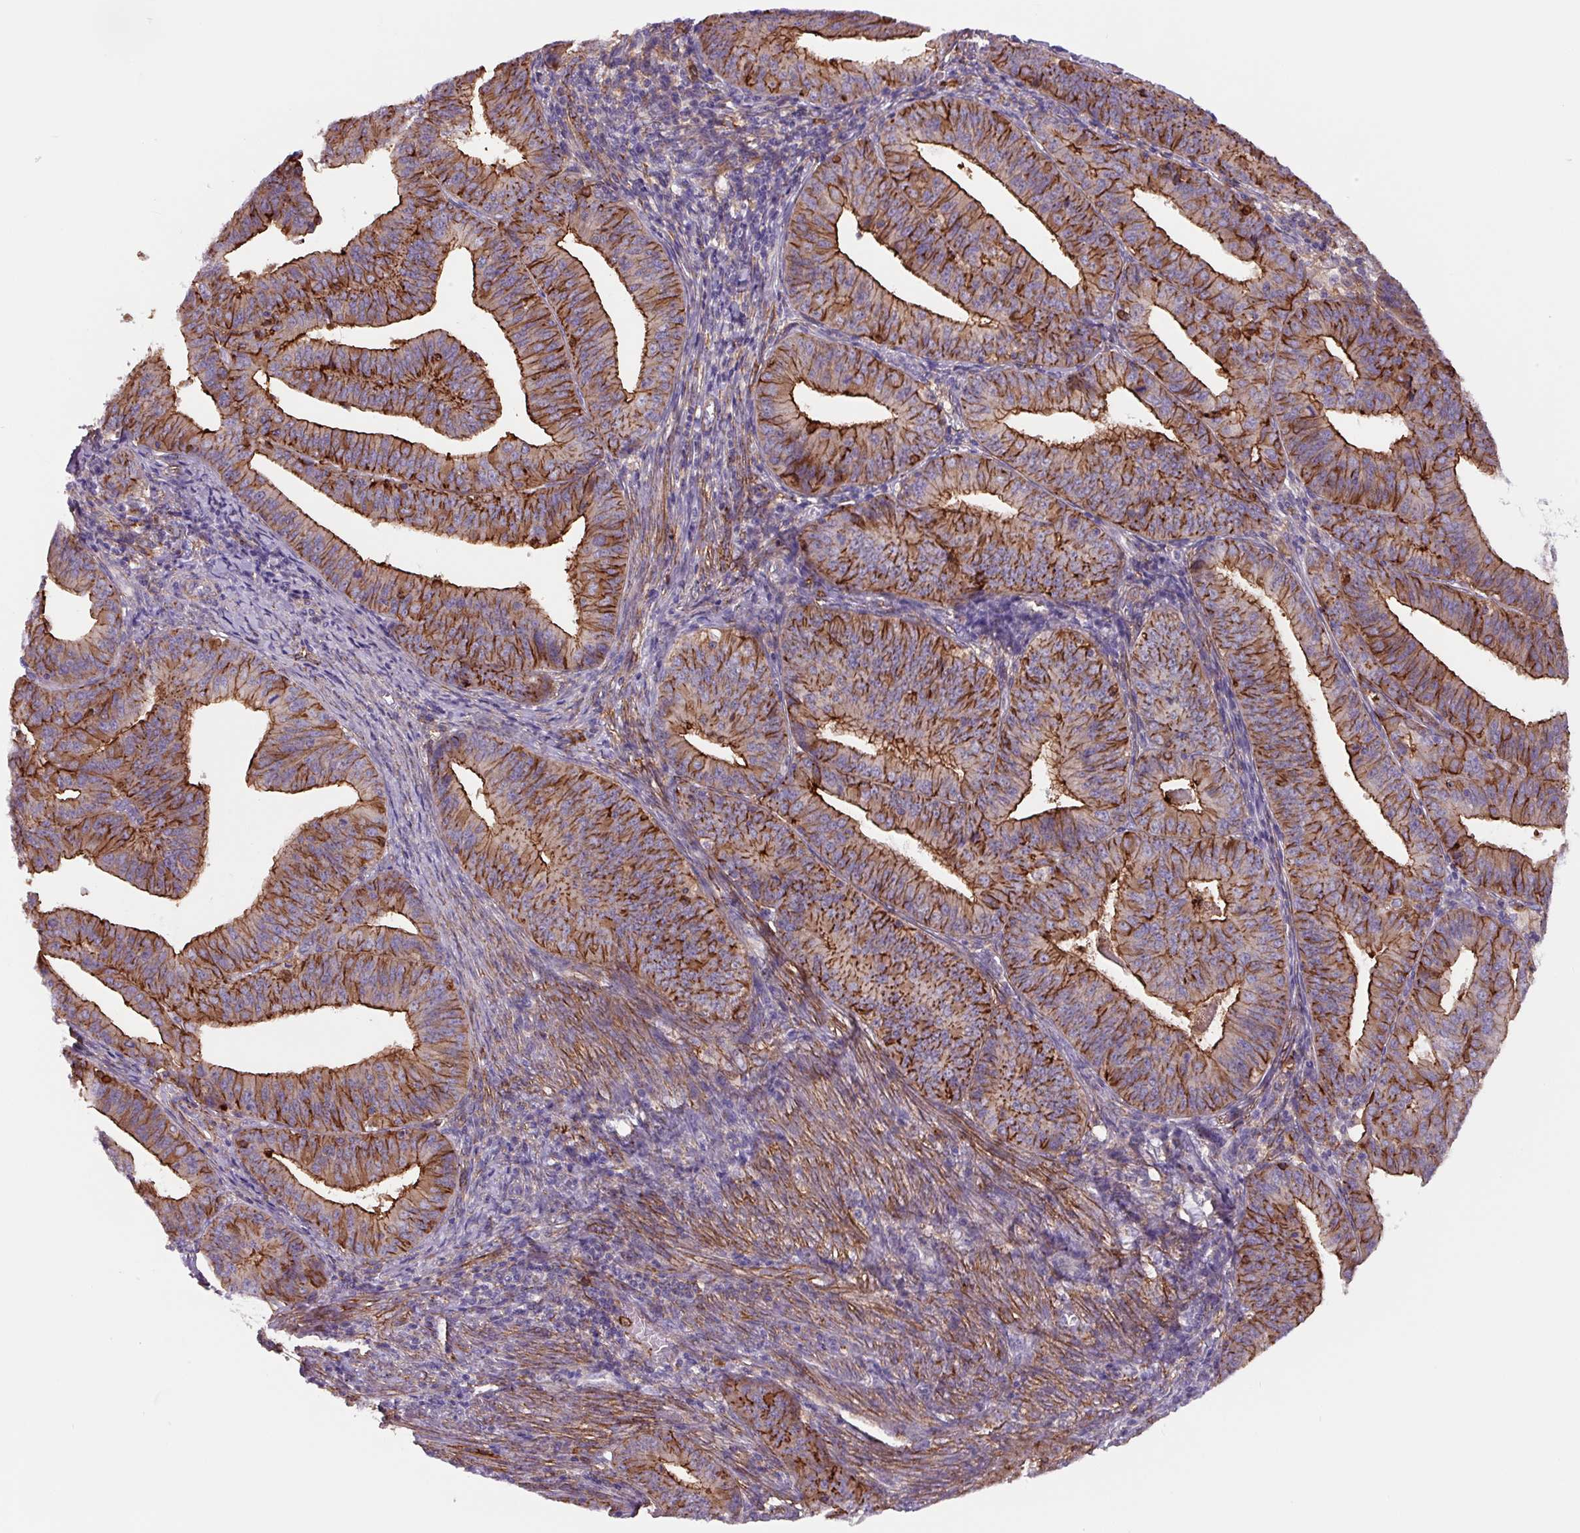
{"staining": {"intensity": "strong", "quantity": ">75%", "location": "cytoplasmic/membranous"}, "tissue": "endometrial cancer", "cell_type": "Tumor cells", "image_type": "cancer", "snomed": [{"axis": "morphology", "description": "Adenocarcinoma, NOS"}, {"axis": "topography", "description": "Endometrium"}], "caption": "Protein expression analysis of human endometrial cancer (adenocarcinoma) reveals strong cytoplasmic/membranous positivity in approximately >75% of tumor cells.", "gene": "DHFR2", "patient": {"sex": "female", "age": 73}}